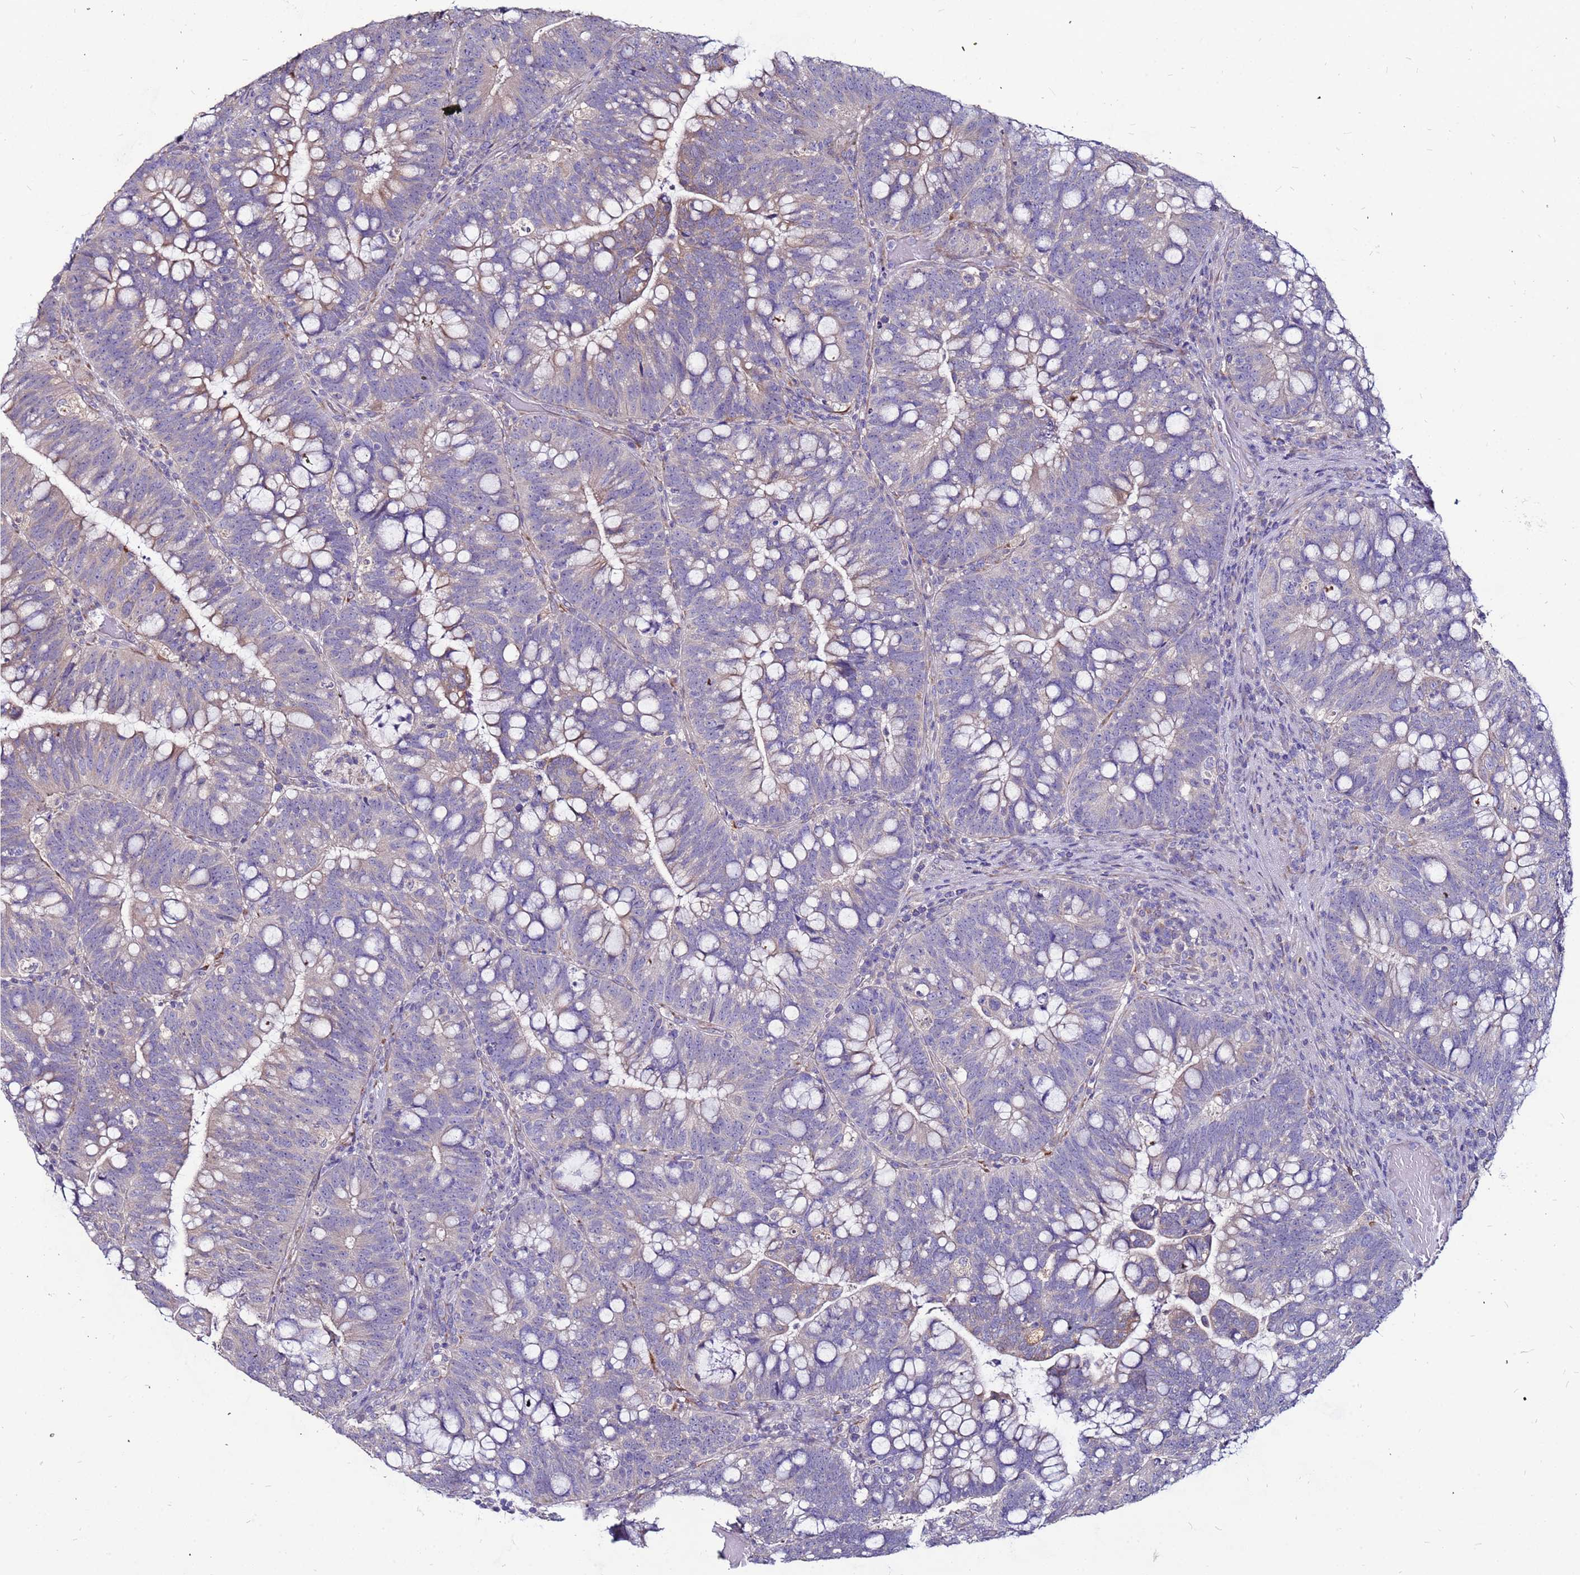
{"staining": {"intensity": "weak", "quantity": "<25%", "location": "cytoplasmic/membranous"}, "tissue": "colorectal cancer", "cell_type": "Tumor cells", "image_type": "cancer", "snomed": [{"axis": "morphology", "description": "Adenocarcinoma, NOS"}, {"axis": "topography", "description": "Colon"}], "caption": "This photomicrograph is of colorectal cancer stained with immunohistochemistry (IHC) to label a protein in brown with the nuclei are counter-stained blue. There is no expression in tumor cells.", "gene": "SLC44A3", "patient": {"sex": "female", "age": 66}}